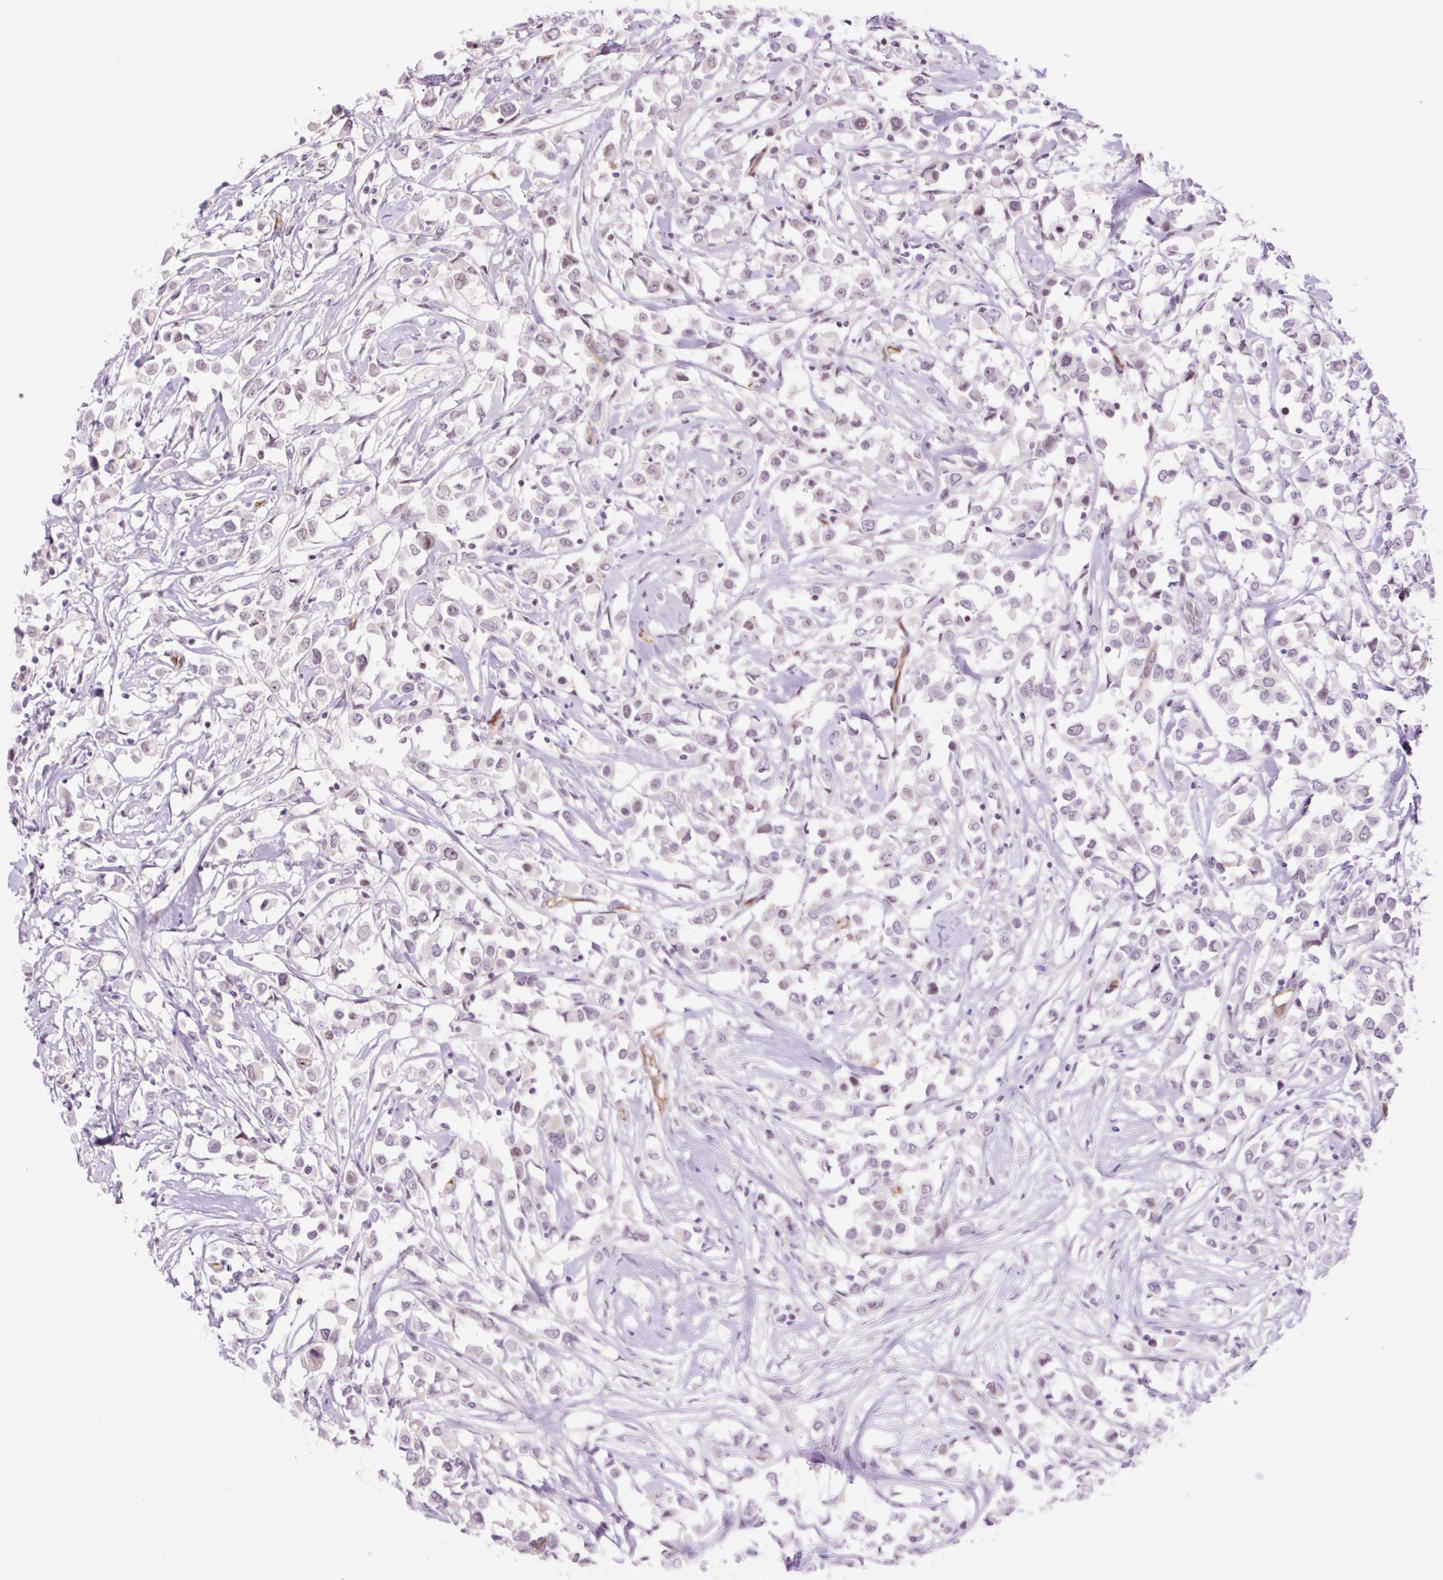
{"staining": {"intensity": "weak", "quantity": "<25%", "location": "nuclear"}, "tissue": "breast cancer", "cell_type": "Tumor cells", "image_type": "cancer", "snomed": [{"axis": "morphology", "description": "Duct carcinoma"}, {"axis": "topography", "description": "Breast"}], "caption": "A high-resolution histopathology image shows IHC staining of breast intraductal carcinoma, which reveals no significant staining in tumor cells.", "gene": "ZNF417", "patient": {"sex": "female", "age": 61}}